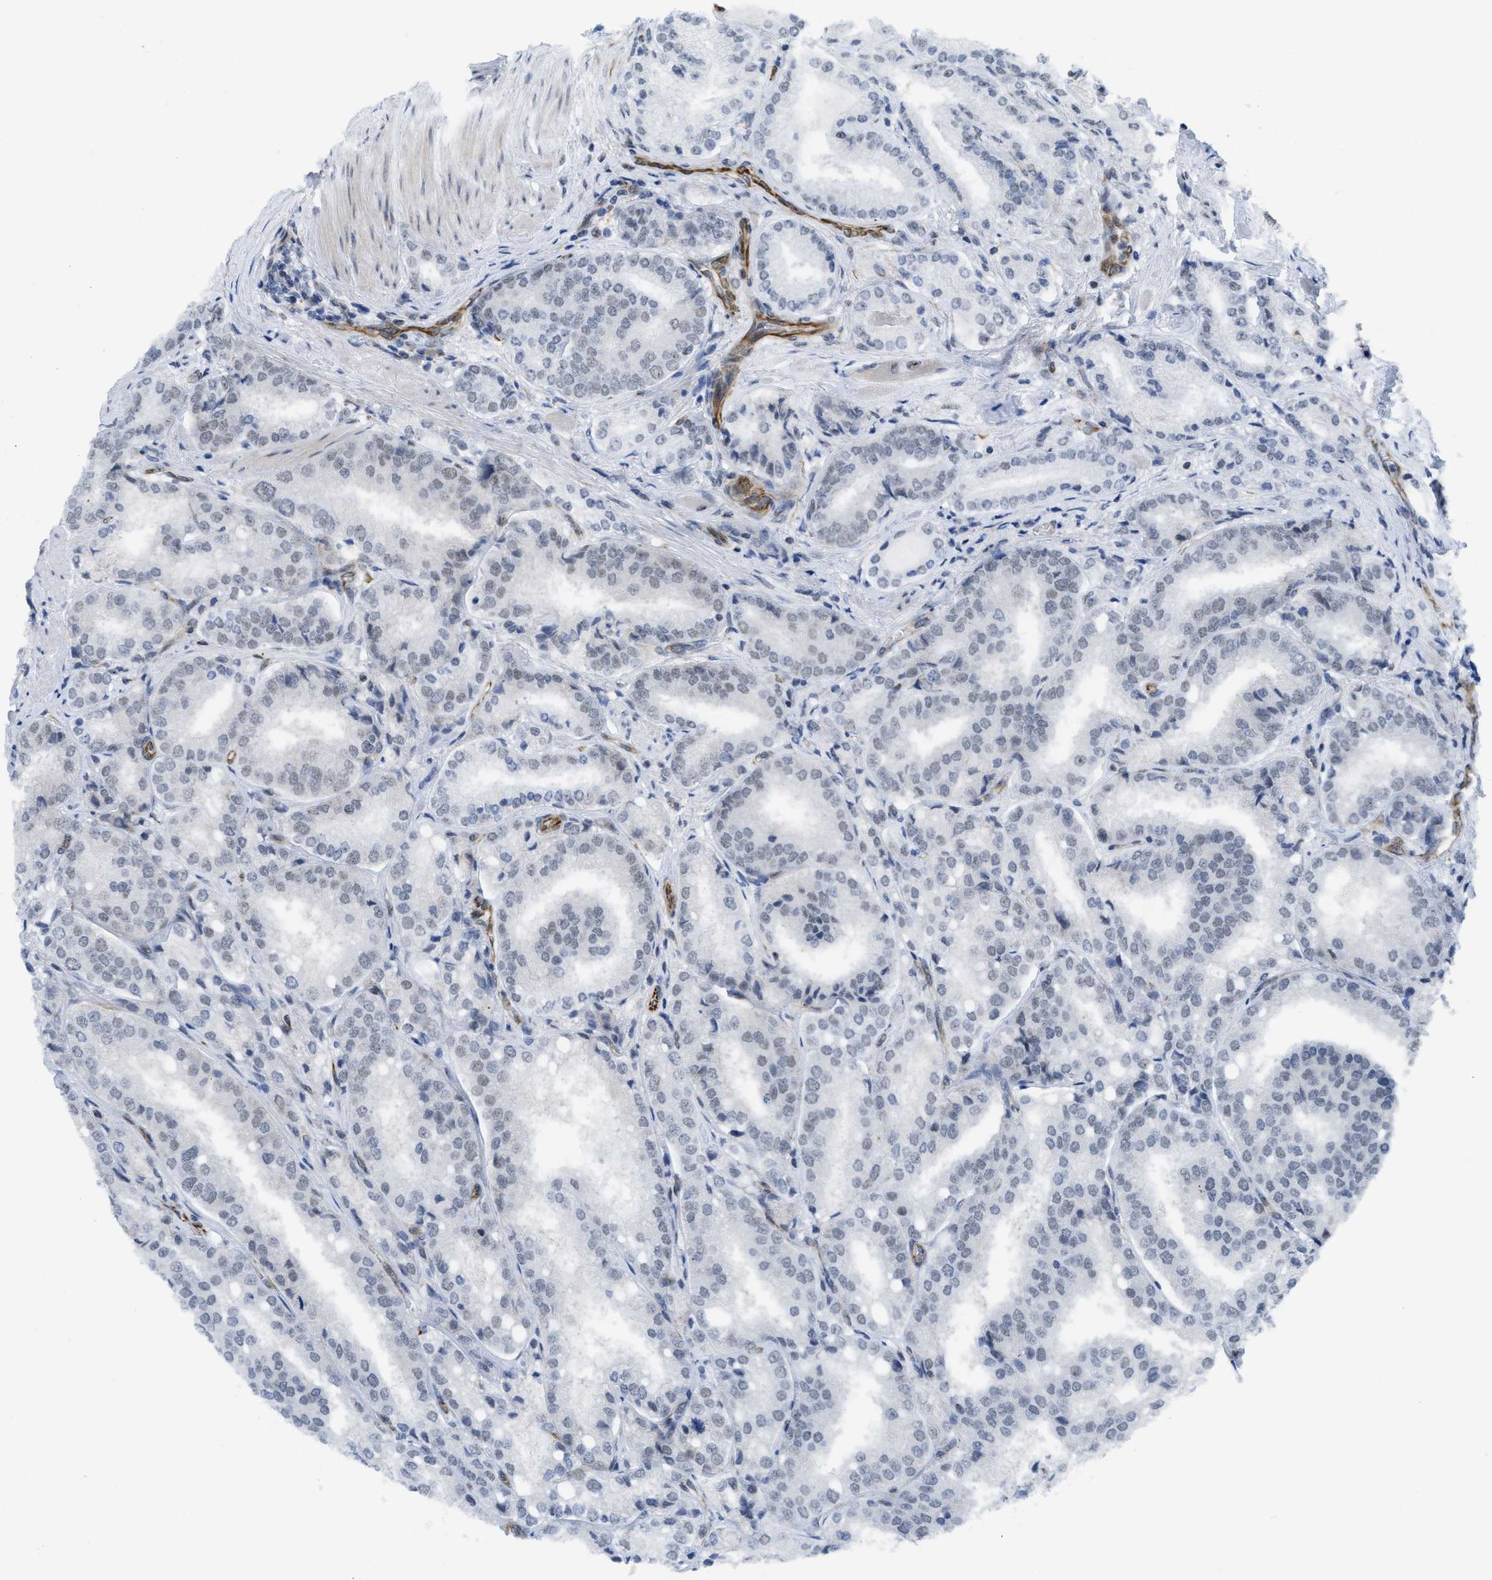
{"staining": {"intensity": "weak", "quantity": "<25%", "location": "nuclear"}, "tissue": "prostate cancer", "cell_type": "Tumor cells", "image_type": "cancer", "snomed": [{"axis": "morphology", "description": "Adenocarcinoma, High grade"}, {"axis": "topography", "description": "Prostate"}], "caption": "Human prostate high-grade adenocarcinoma stained for a protein using immunohistochemistry exhibits no staining in tumor cells.", "gene": "LRRC8B", "patient": {"sex": "male", "age": 50}}